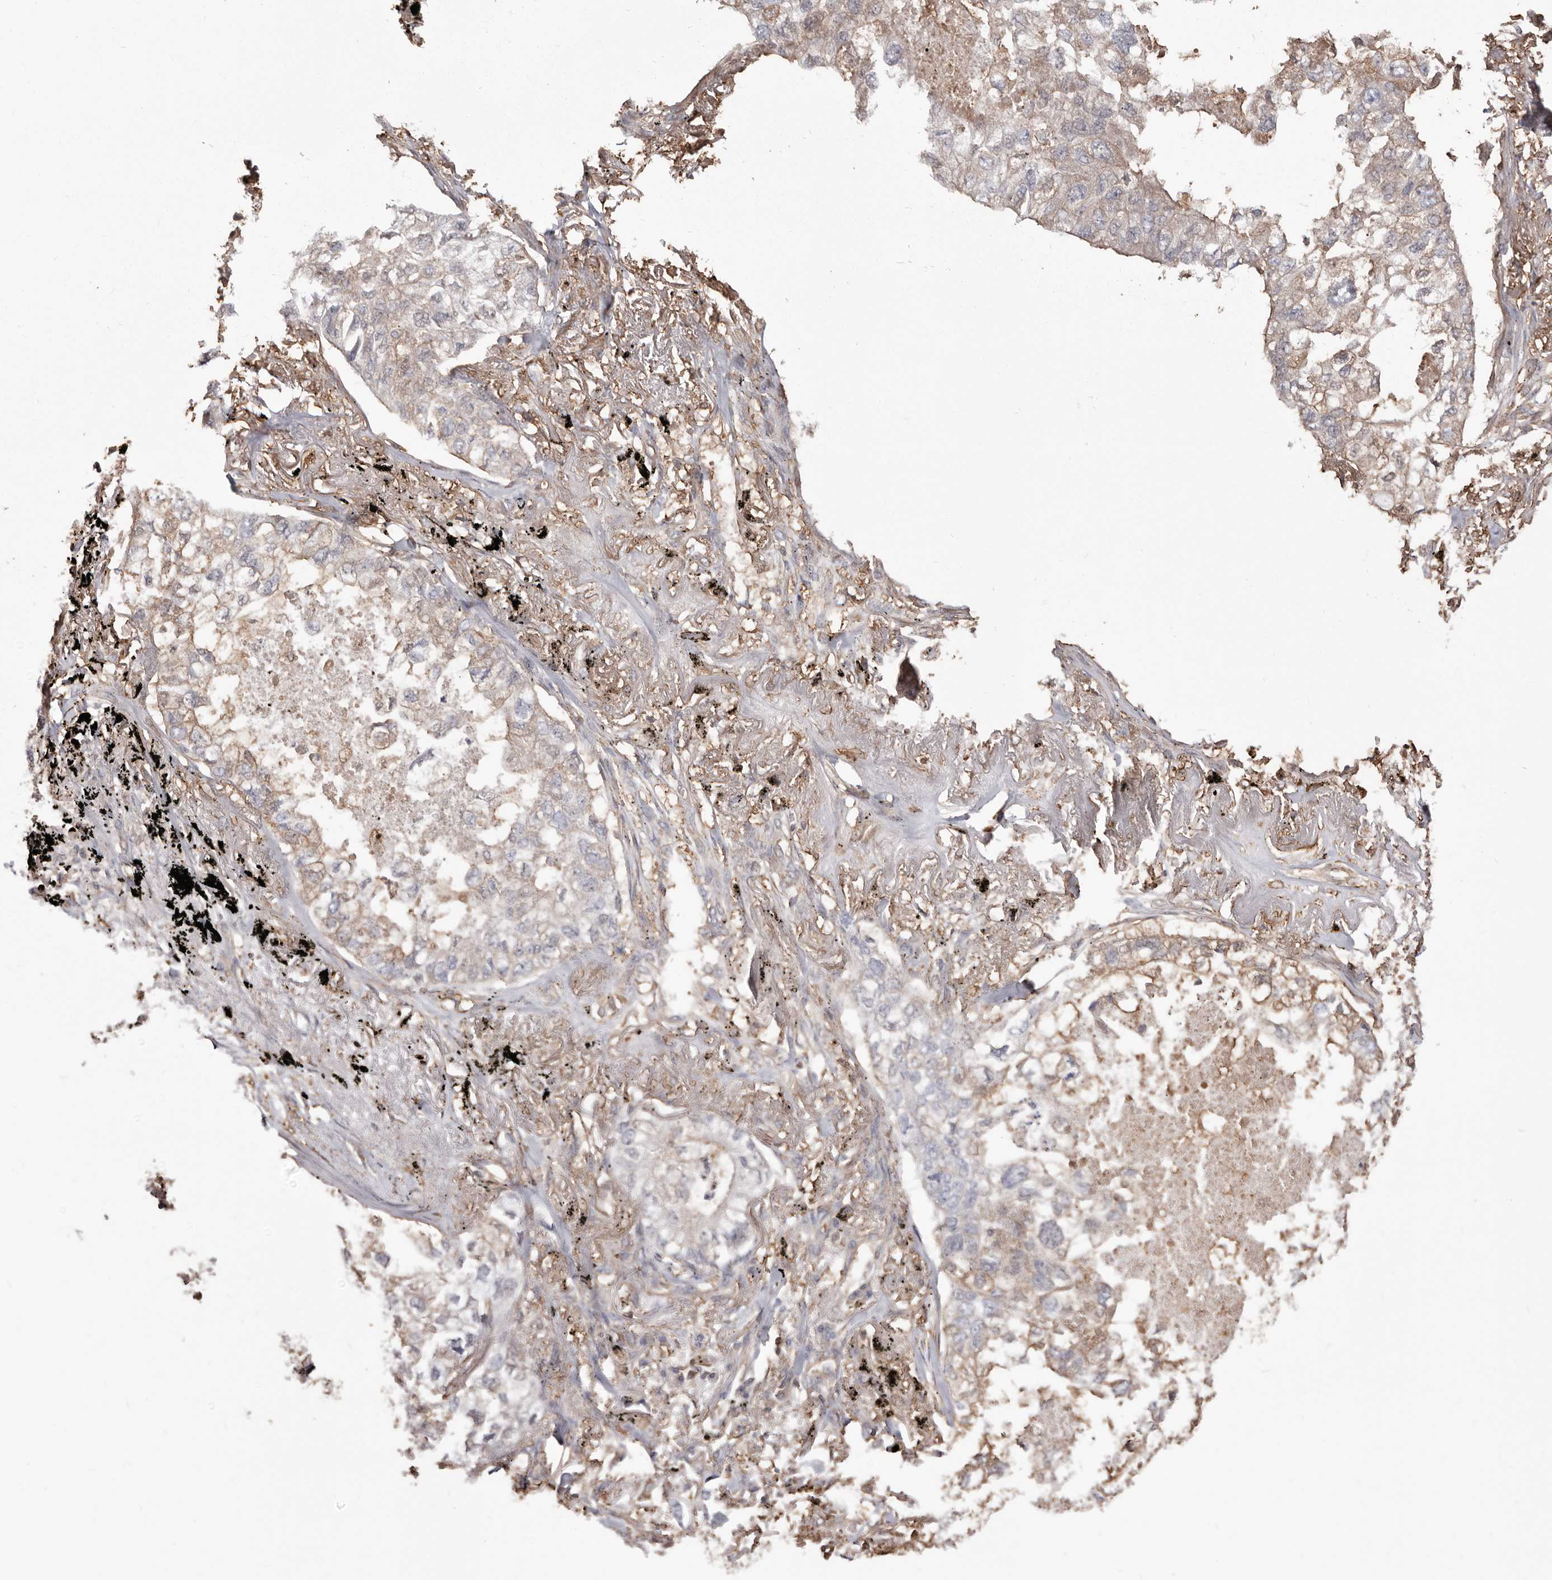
{"staining": {"intensity": "weak", "quantity": "25%-75%", "location": "cytoplasmic/membranous"}, "tissue": "lung cancer", "cell_type": "Tumor cells", "image_type": "cancer", "snomed": [{"axis": "morphology", "description": "Adenocarcinoma, NOS"}, {"axis": "topography", "description": "Lung"}], "caption": "Tumor cells exhibit low levels of weak cytoplasmic/membranous expression in approximately 25%-75% of cells in lung adenocarcinoma.", "gene": "PKM", "patient": {"sex": "male", "age": 65}}